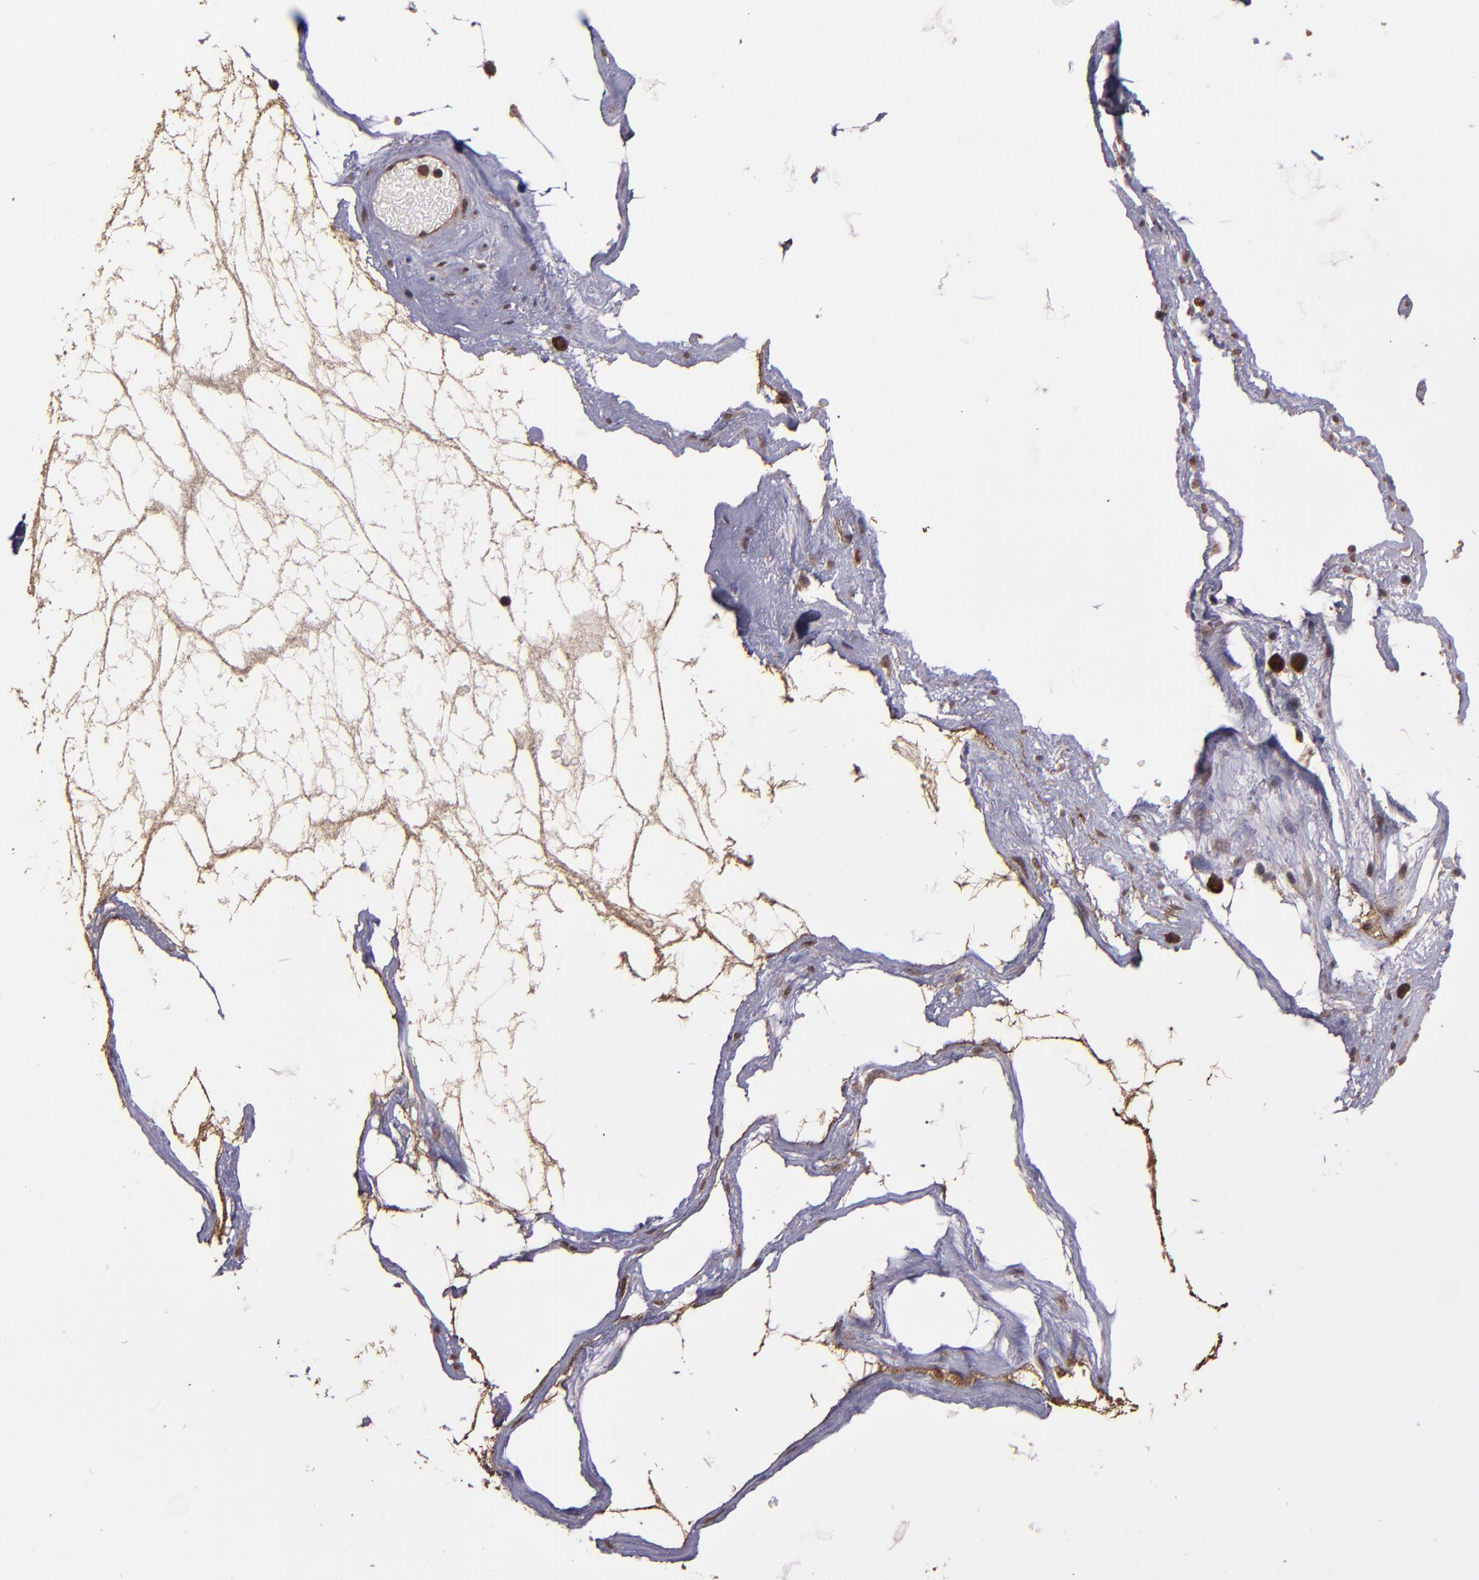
{"staining": {"intensity": "strong", "quantity": ">75%", "location": "cytoplasmic/membranous"}, "tissue": "nasopharynx", "cell_type": "Respiratory epithelial cells", "image_type": "normal", "snomed": [{"axis": "morphology", "description": "Normal tissue, NOS"}, {"axis": "morphology", "description": "Inflammation, NOS"}, {"axis": "topography", "description": "Nasopharynx"}], "caption": "Immunohistochemical staining of unremarkable human nasopharynx shows strong cytoplasmic/membranous protein staining in about >75% of respiratory epithelial cells. (DAB (3,3'-diaminobenzidine) IHC with brightfield microscopy, high magnification).", "gene": "USP51", "patient": {"sex": "male", "age": 48}}